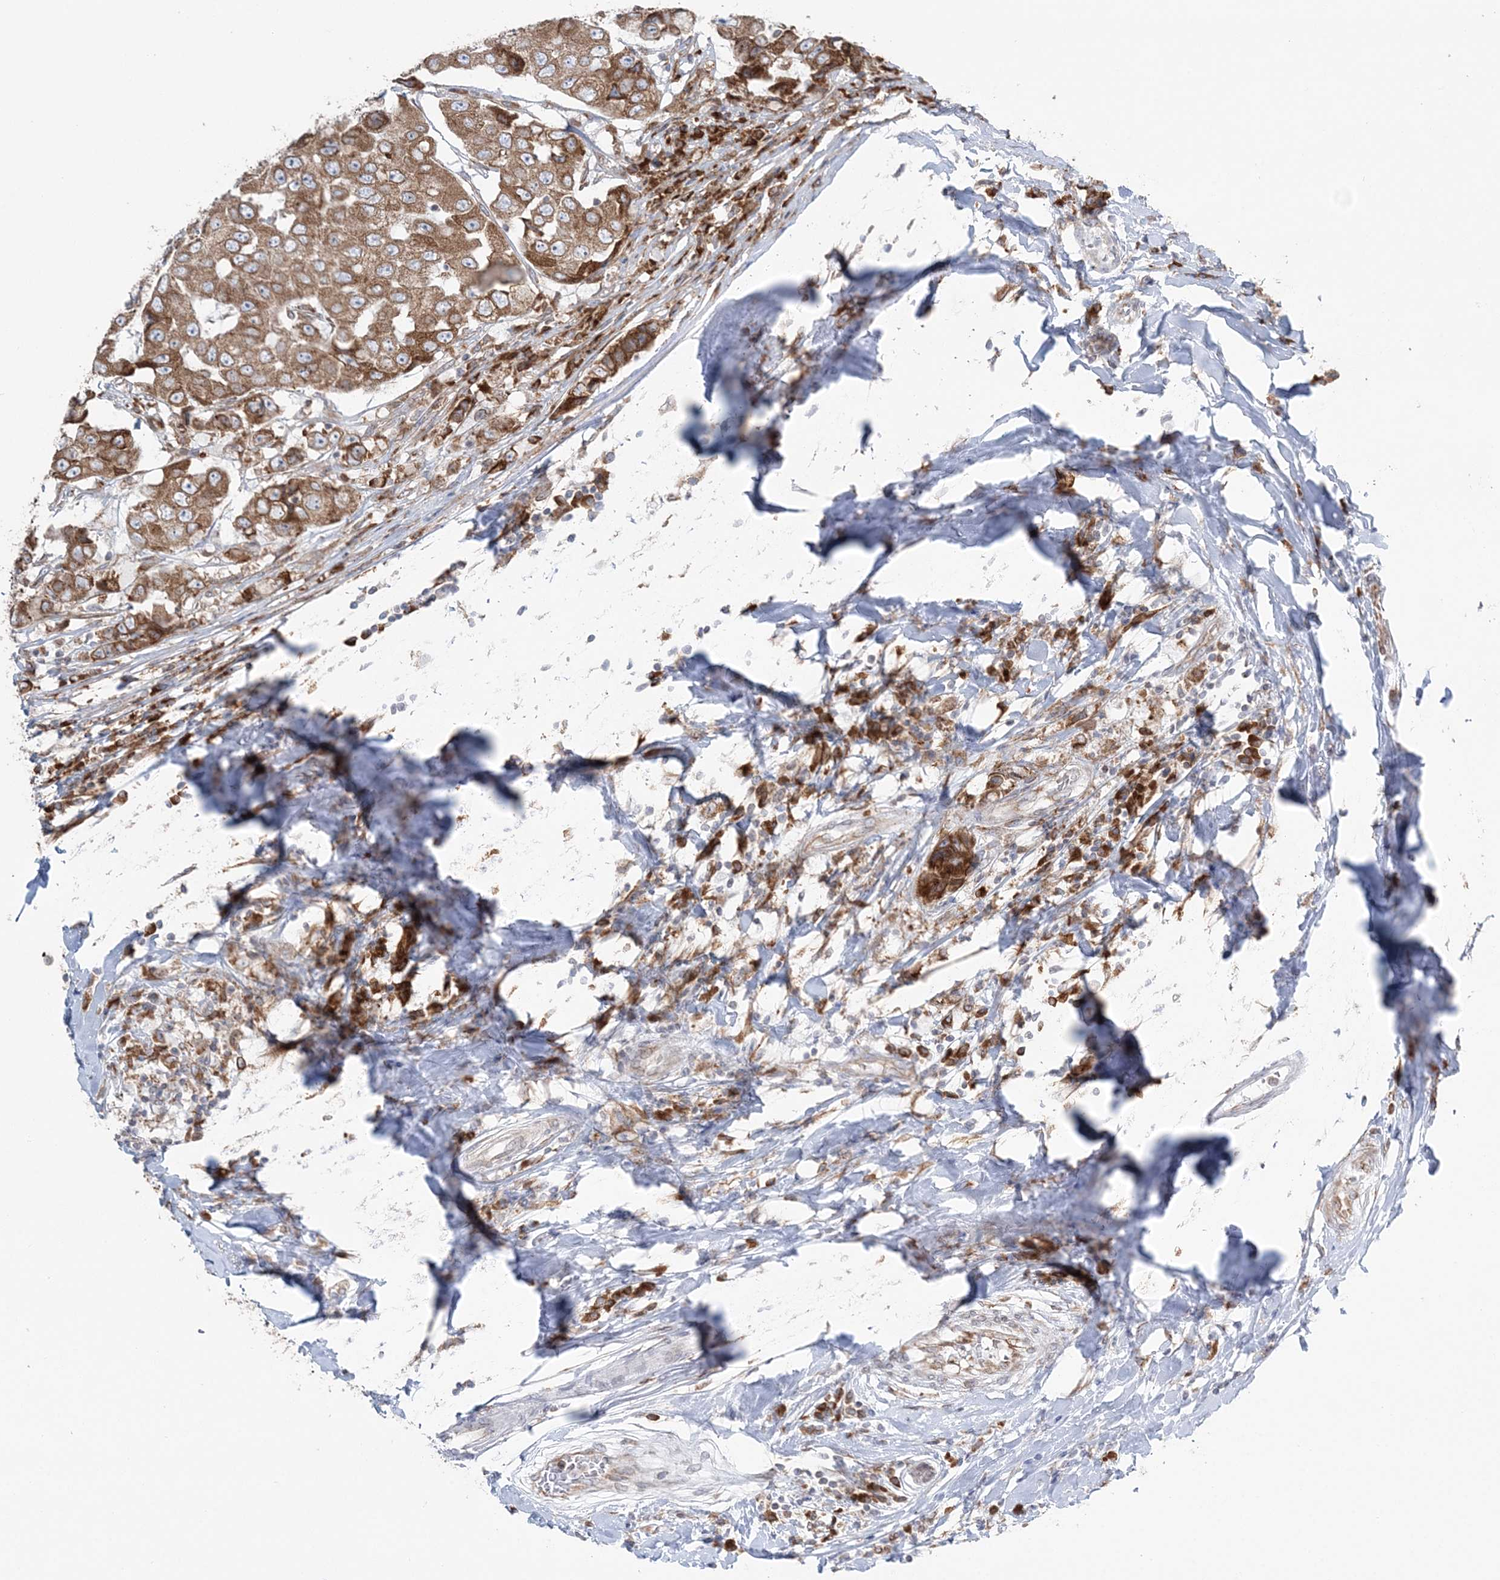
{"staining": {"intensity": "moderate", "quantity": ">75%", "location": "cytoplasmic/membranous"}, "tissue": "breast cancer", "cell_type": "Tumor cells", "image_type": "cancer", "snomed": [{"axis": "morphology", "description": "Duct carcinoma"}, {"axis": "topography", "description": "Breast"}], "caption": "About >75% of tumor cells in breast cancer (invasive ductal carcinoma) demonstrate moderate cytoplasmic/membranous protein positivity as visualized by brown immunohistochemical staining.", "gene": "TMED10", "patient": {"sex": "female", "age": 27}}